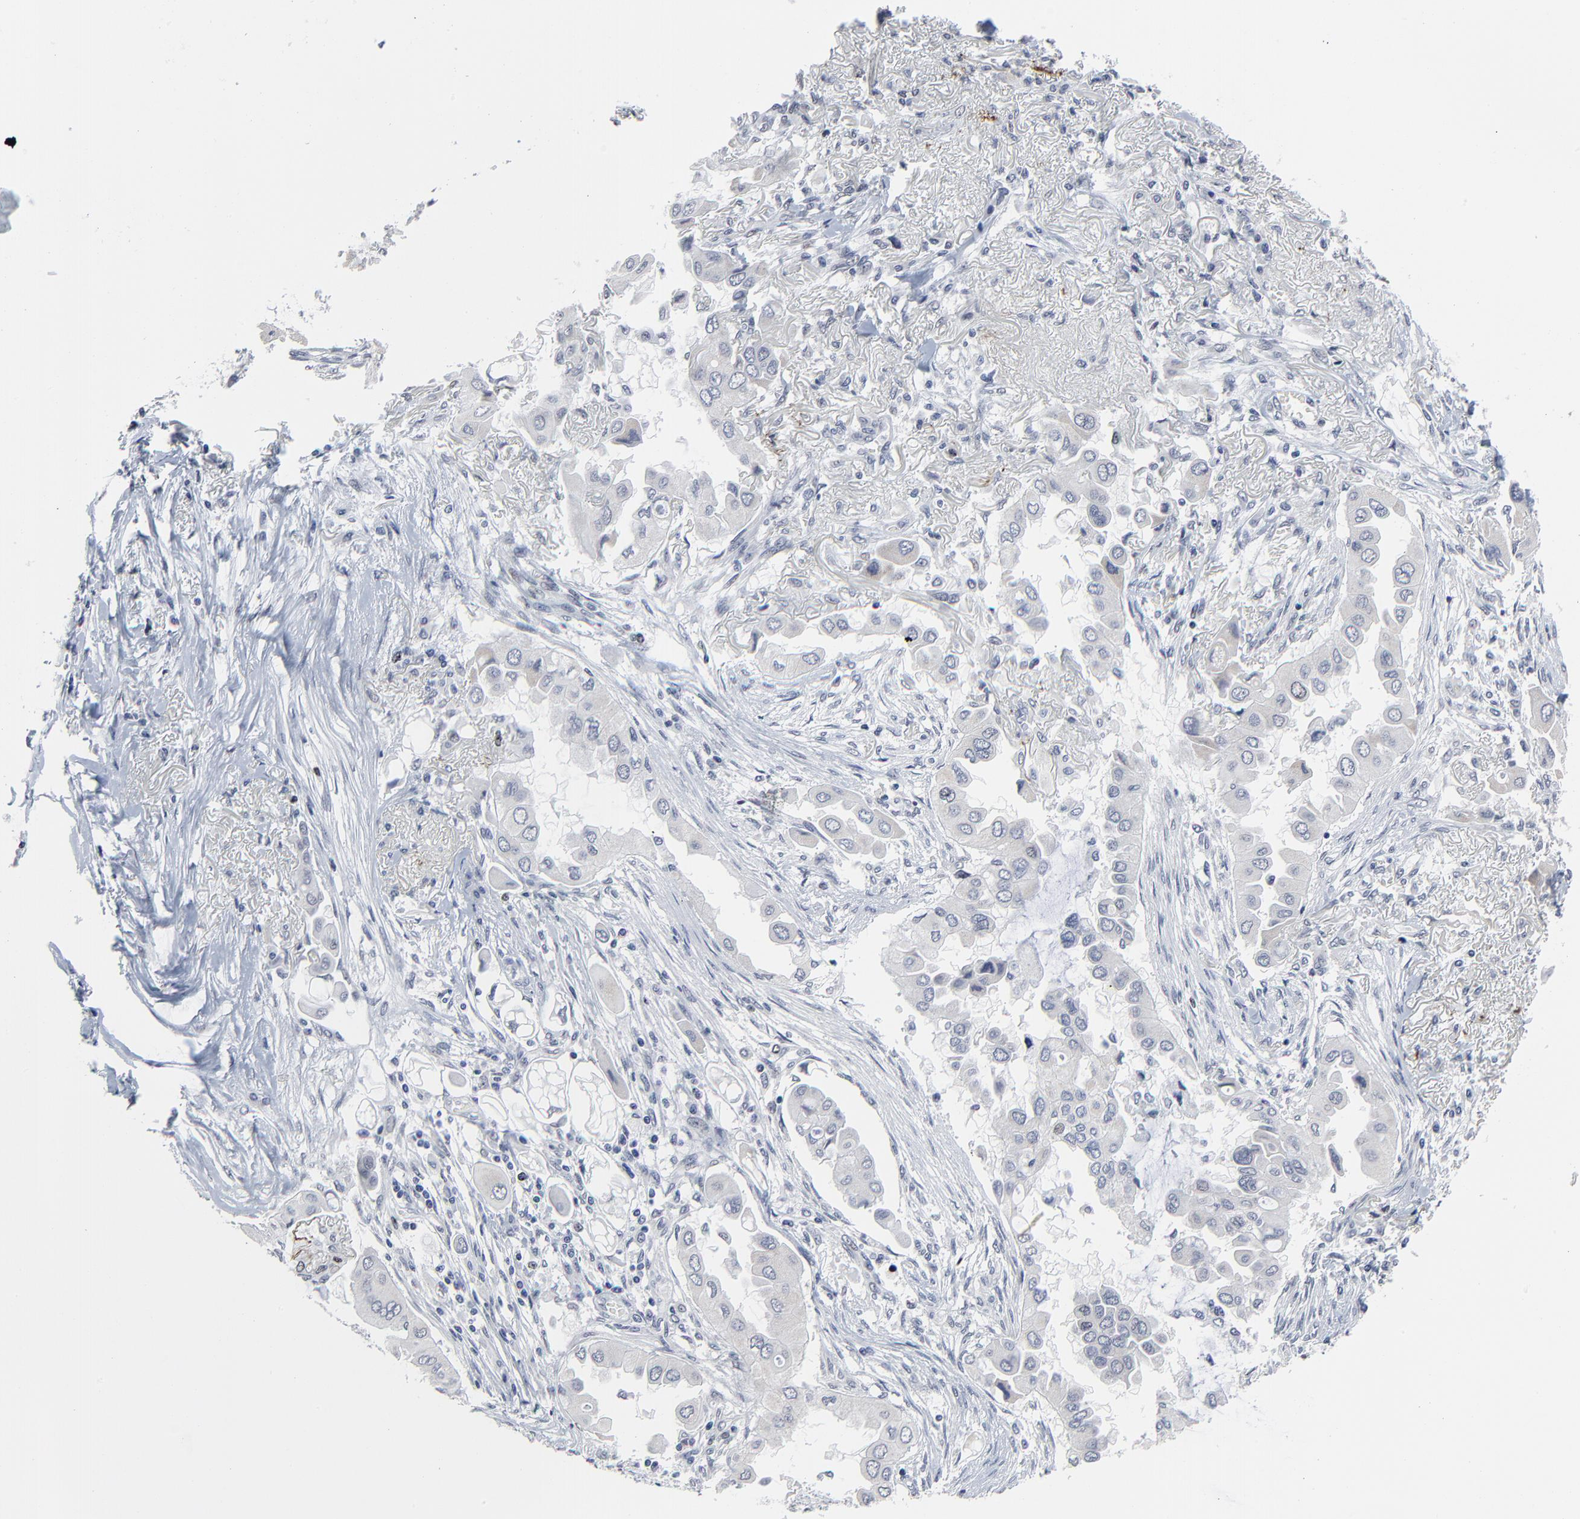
{"staining": {"intensity": "negative", "quantity": "none", "location": "none"}, "tissue": "lung cancer", "cell_type": "Tumor cells", "image_type": "cancer", "snomed": [{"axis": "morphology", "description": "Adenocarcinoma, NOS"}, {"axis": "topography", "description": "Lung"}], "caption": "Immunohistochemistry (IHC) histopathology image of lung cancer (adenocarcinoma) stained for a protein (brown), which reveals no positivity in tumor cells.", "gene": "ZNF589", "patient": {"sex": "female", "age": 76}}